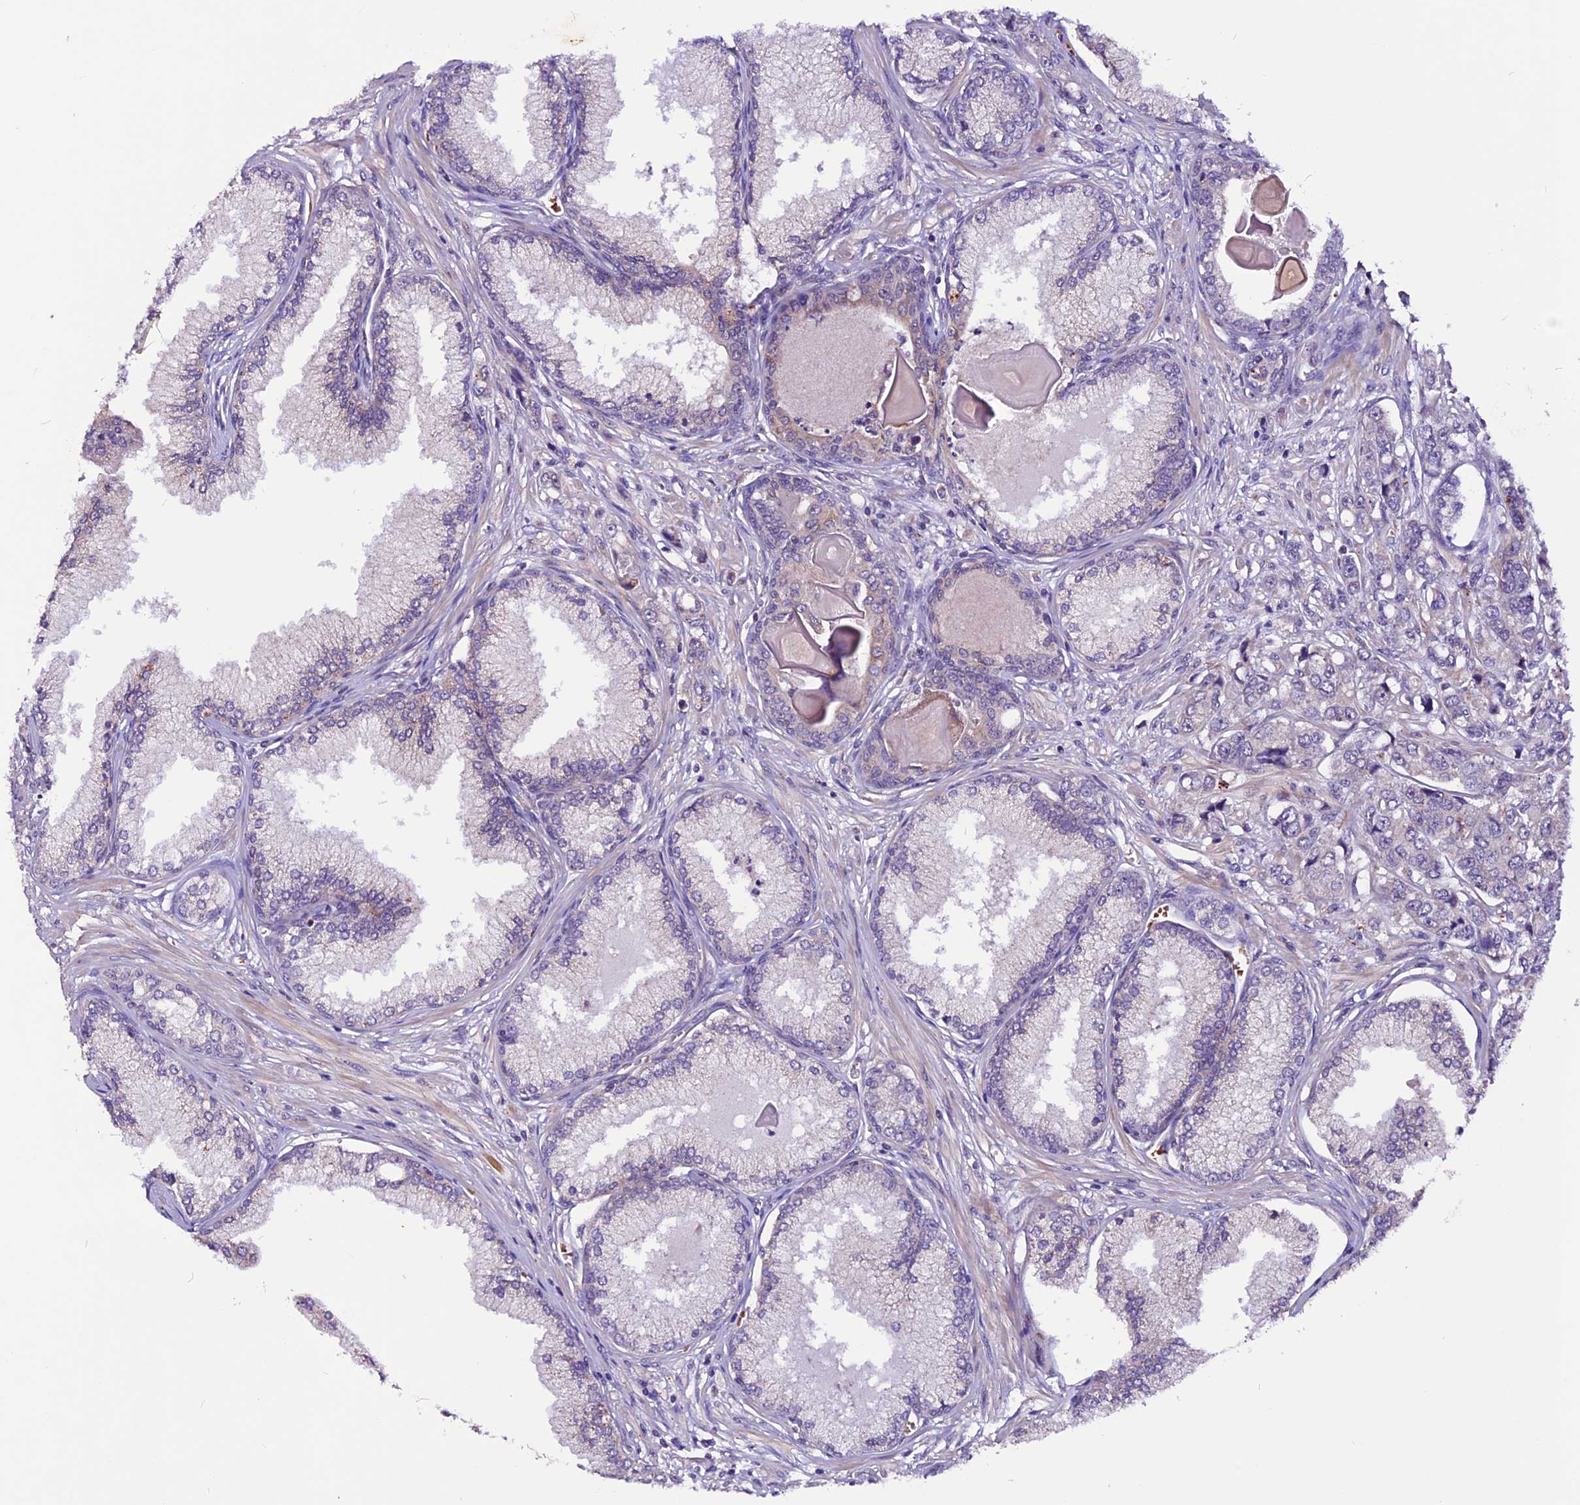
{"staining": {"intensity": "weak", "quantity": "<25%", "location": "cytoplasmic/membranous"}, "tissue": "prostate cancer", "cell_type": "Tumor cells", "image_type": "cancer", "snomed": [{"axis": "morphology", "description": "Adenocarcinoma, High grade"}, {"axis": "topography", "description": "Prostate"}], "caption": "The image exhibits no staining of tumor cells in prostate adenocarcinoma (high-grade). Nuclei are stained in blue.", "gene": "RINL", "patient": {"sex": "male", "age": 74}}